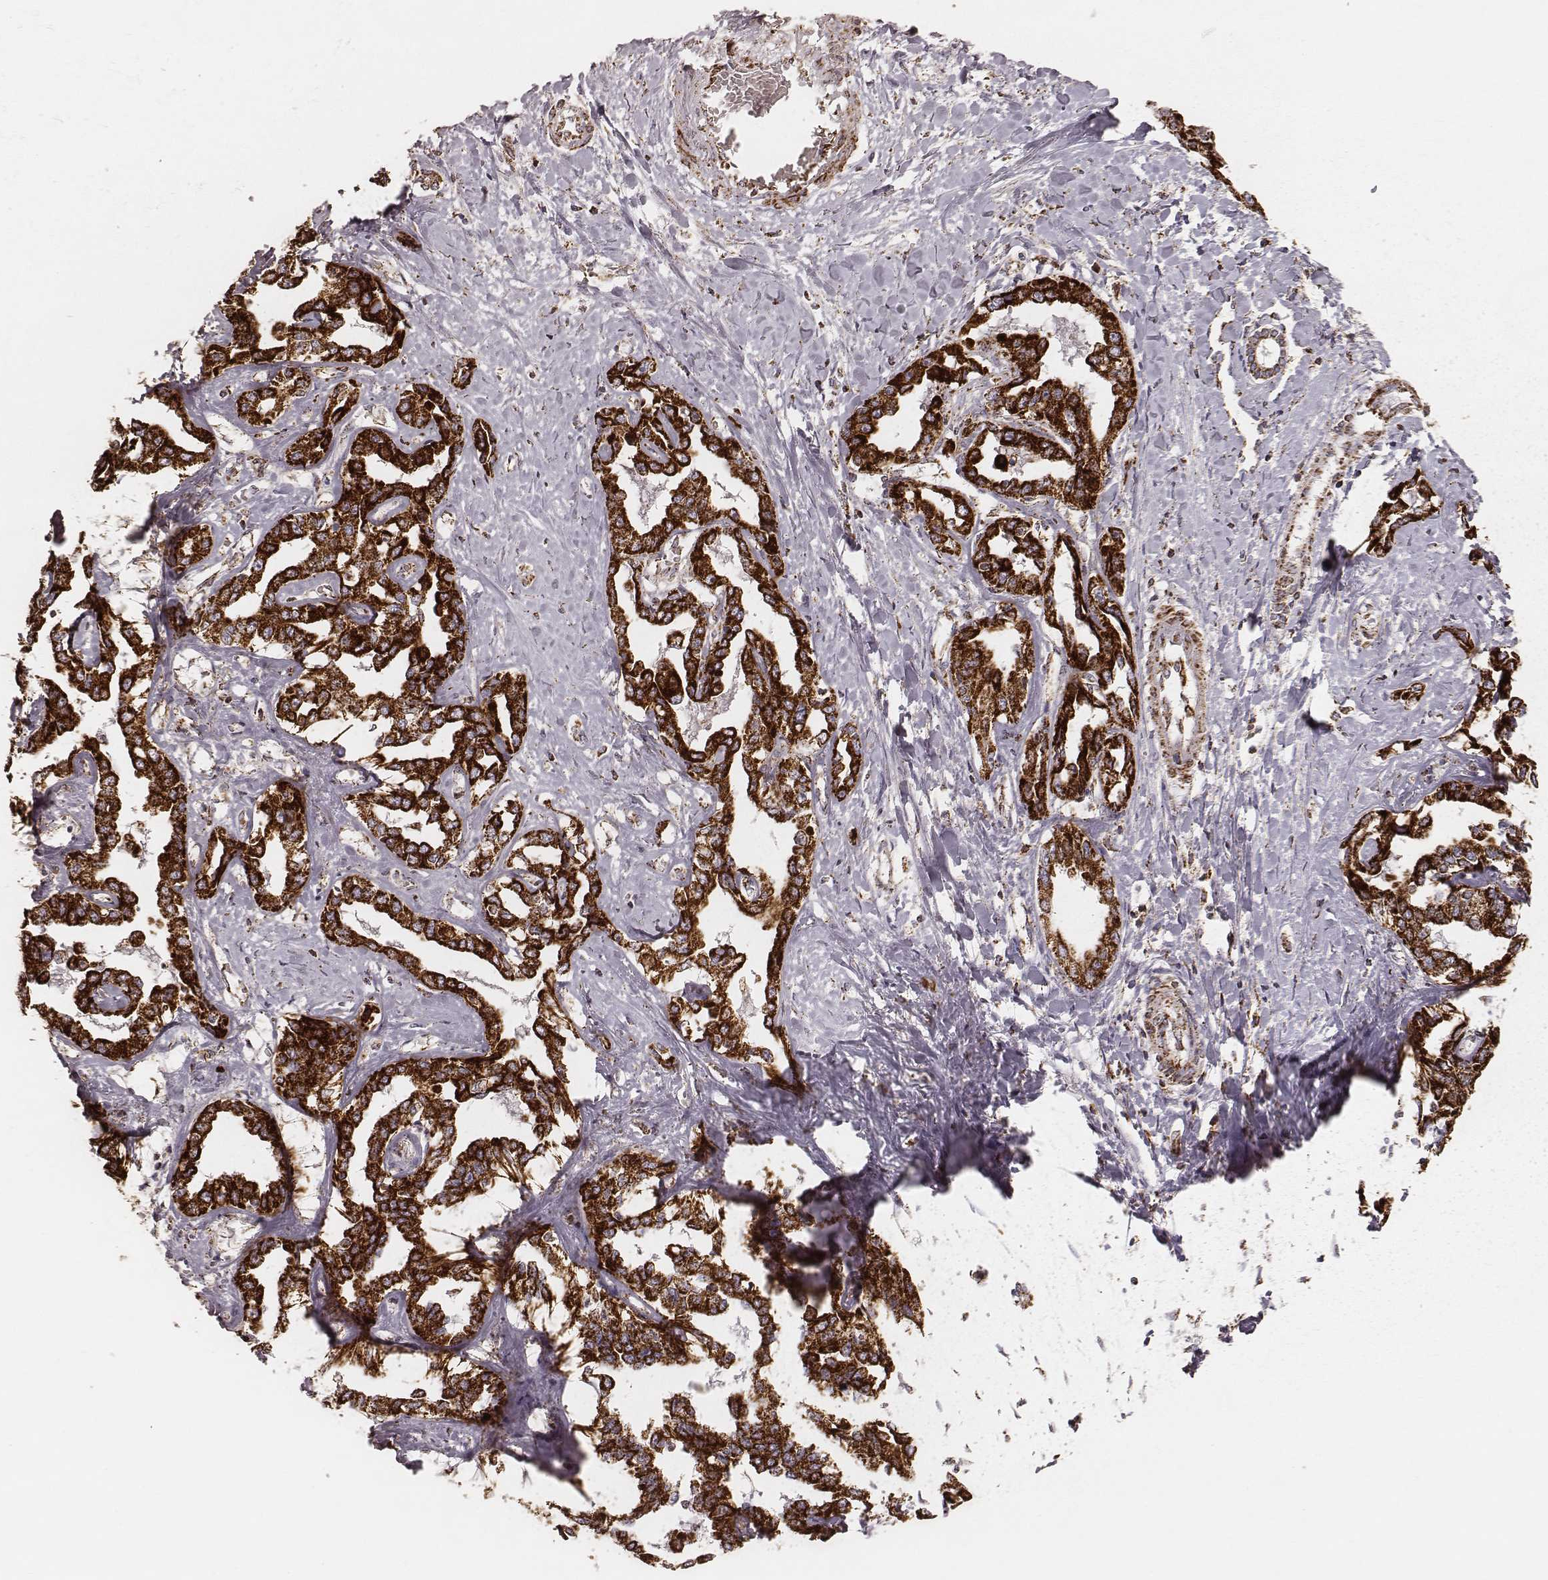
{"staining": {"intensity": "strong", "quantity": ">75%", "location": "cytoplasmic/membranous"}, "tissue": "liver cancer", "cell_type": "Tumor cells", "image_type": "cancer", "snomed": [{"axis": "morphology", "description": "Cholangiocarcinoma"}, {"axis": "topography", "description": "Liver"}], "caption": "The immunohistochemical stain labels strong cytoplasmic/membranous positivity in tumor cells of cholangiocarcinoma (liver) tissue.", "gene": "CS", "patient": {"sex": "male", "age": 59}}